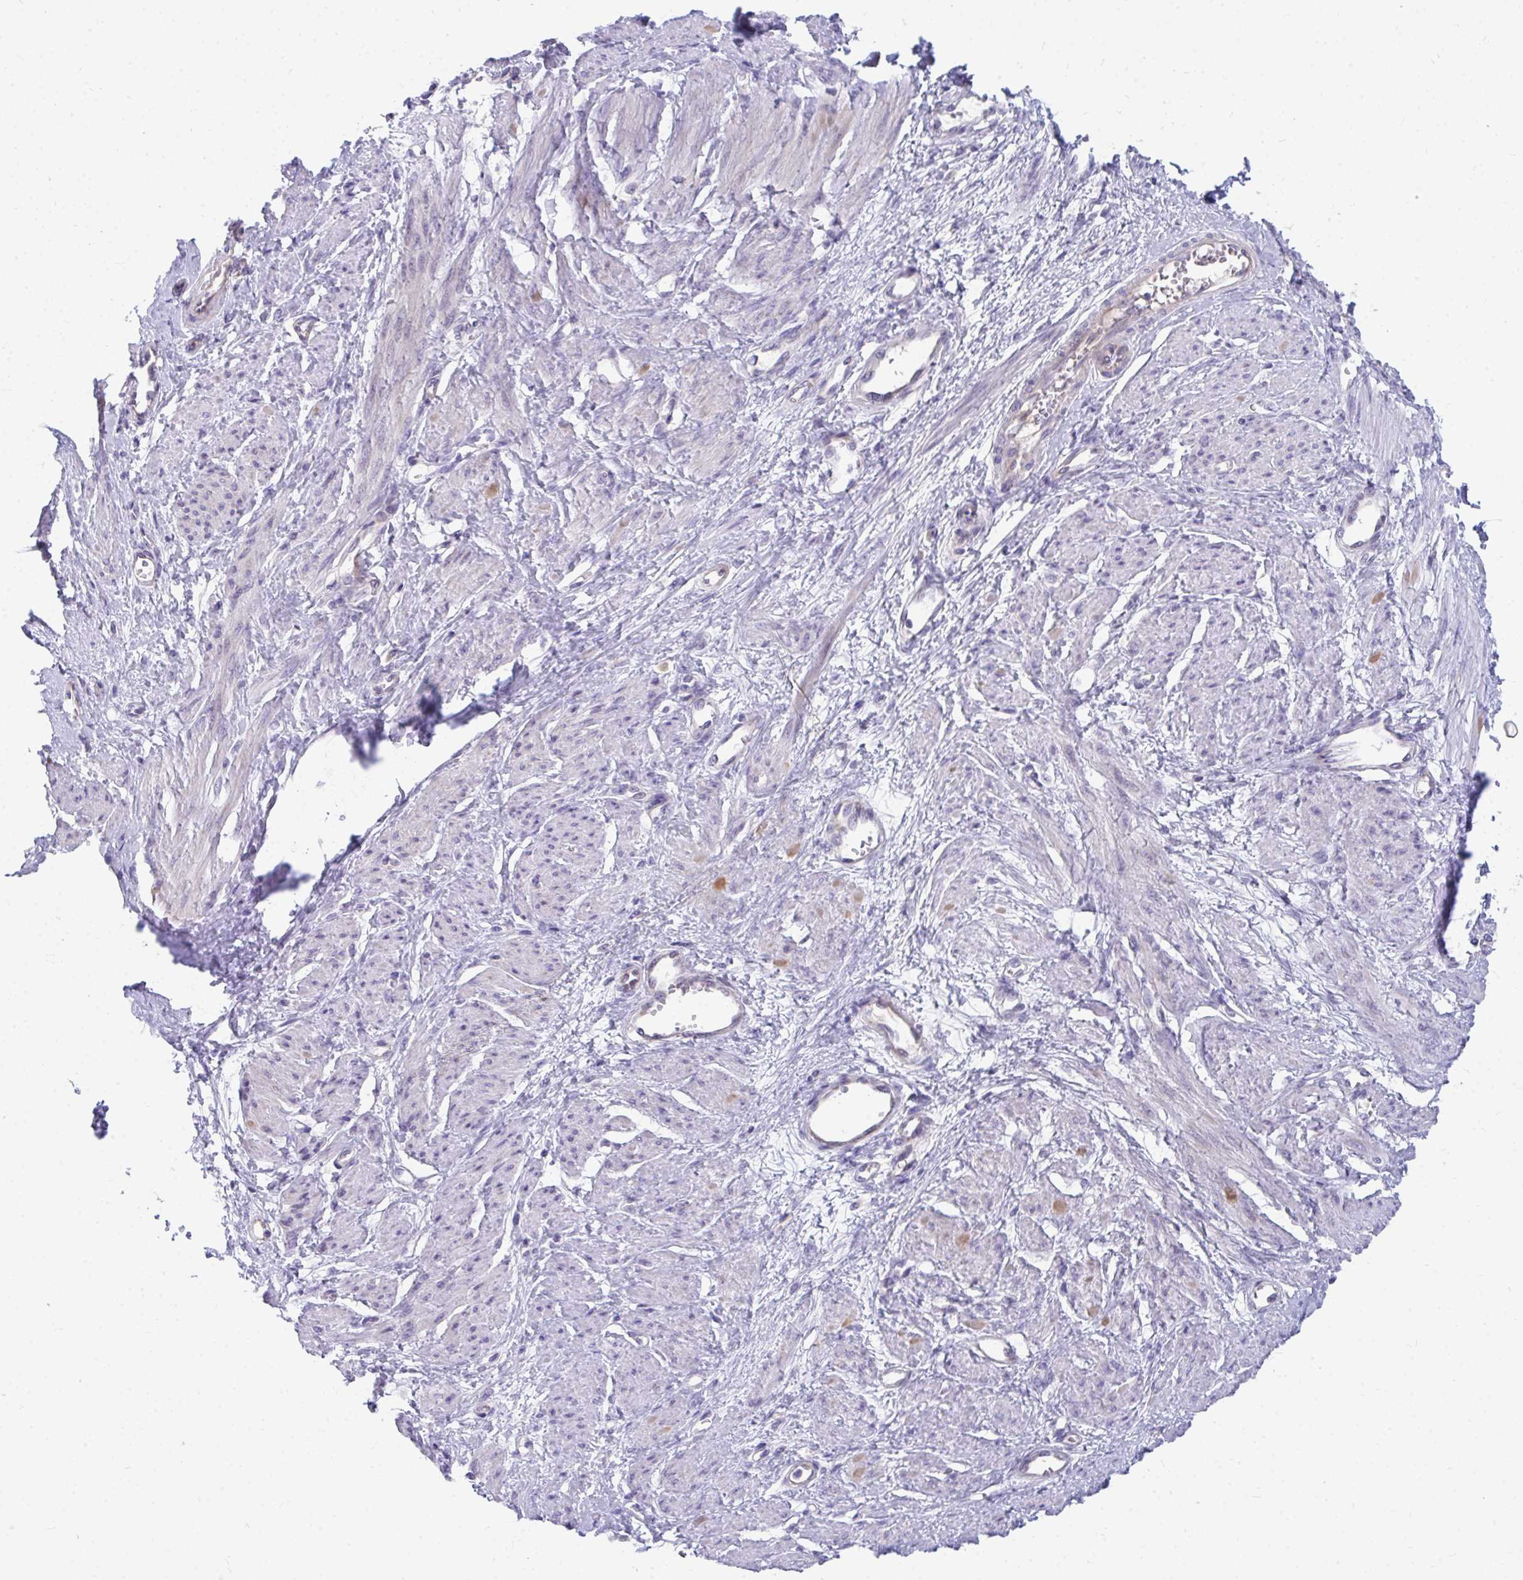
{"staining": {"intensity": "negative", "quantity": "none", "location": "none"}, "tissue": "smooth muscle", "cell_type": "Smooth muscle cells", "image_type": "normal", "snomed": [{"axis": "morphology", "description": "Normal tissue, NOS"}, {"axis": "topography", "description": "Smooth muscle"}, {"axis": "topography", "description": "Uterus"}], "caption": "A high-resolution photomicrograph shows immunohistochemistry staining of unremarkable smooth muscle, which displays no significant expression in smooth muscle cells.", "gene": "MROH8", "patient": {"sex": "female", "age": 39}}